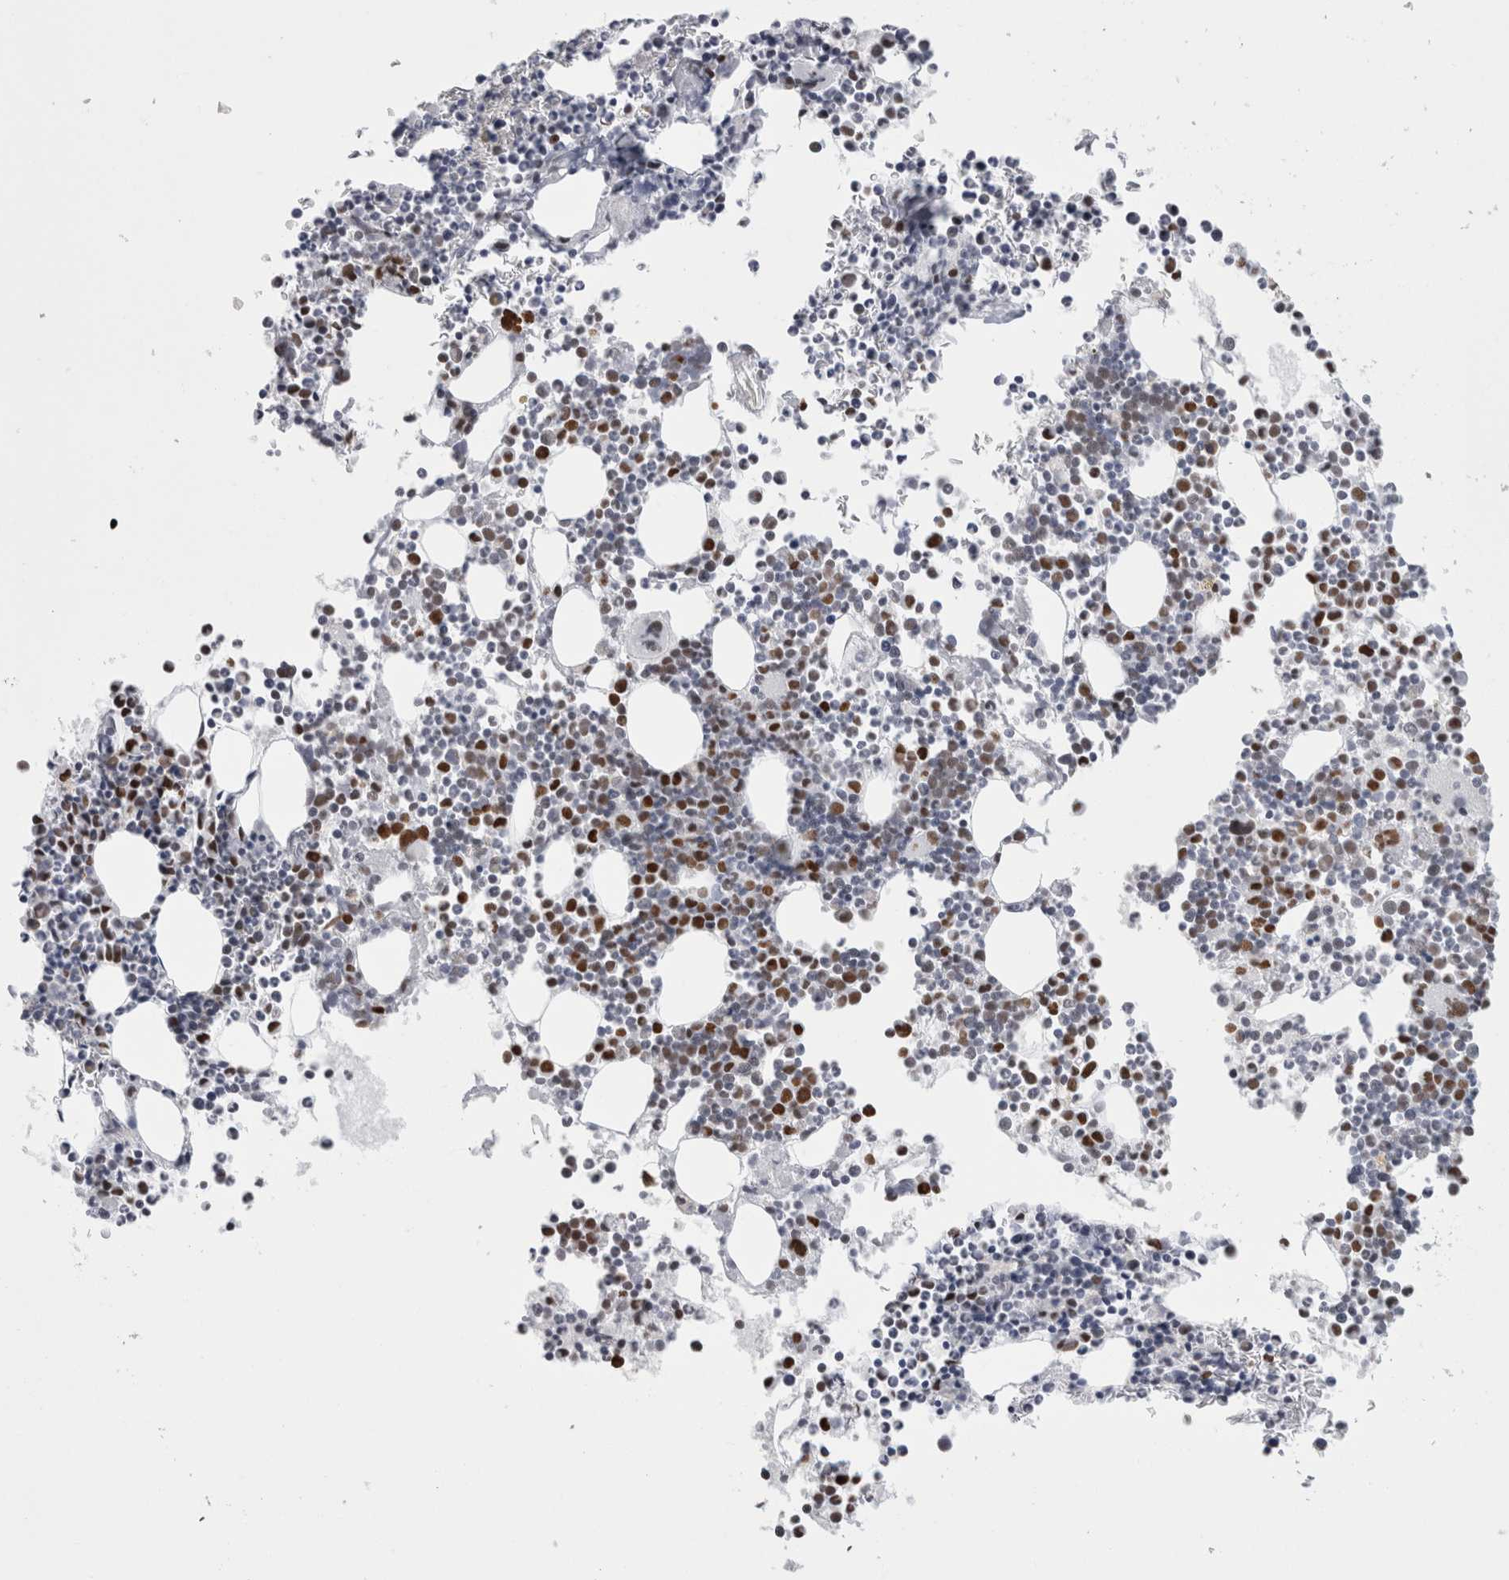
{"staining": {"intensity": "strong", "quantity": "25%-75%", "location": "nuclear"}, "tissue": "bone marrow", "cell_type": "Hematopoietic cells", "image_type": "normal", "snomed": [{"axis": "morphology", "description": "Normal tissue, NOS"}, {"axis": "morphology", "description": "Inflammation, NOS"}, {"axis": "topography", "description": "Bone marrow"}], "caption": "A micrograph of human bone marrow stained for a protein exhibits strong nuclear brown staining in hematopoietic cells. (Stains: DAB in brown, nuclei in blue, Microscopy: brightfield microscopy at high magnification).", "gene": "SMARCC1", "patient": {"sex": "male", "age": 46}}